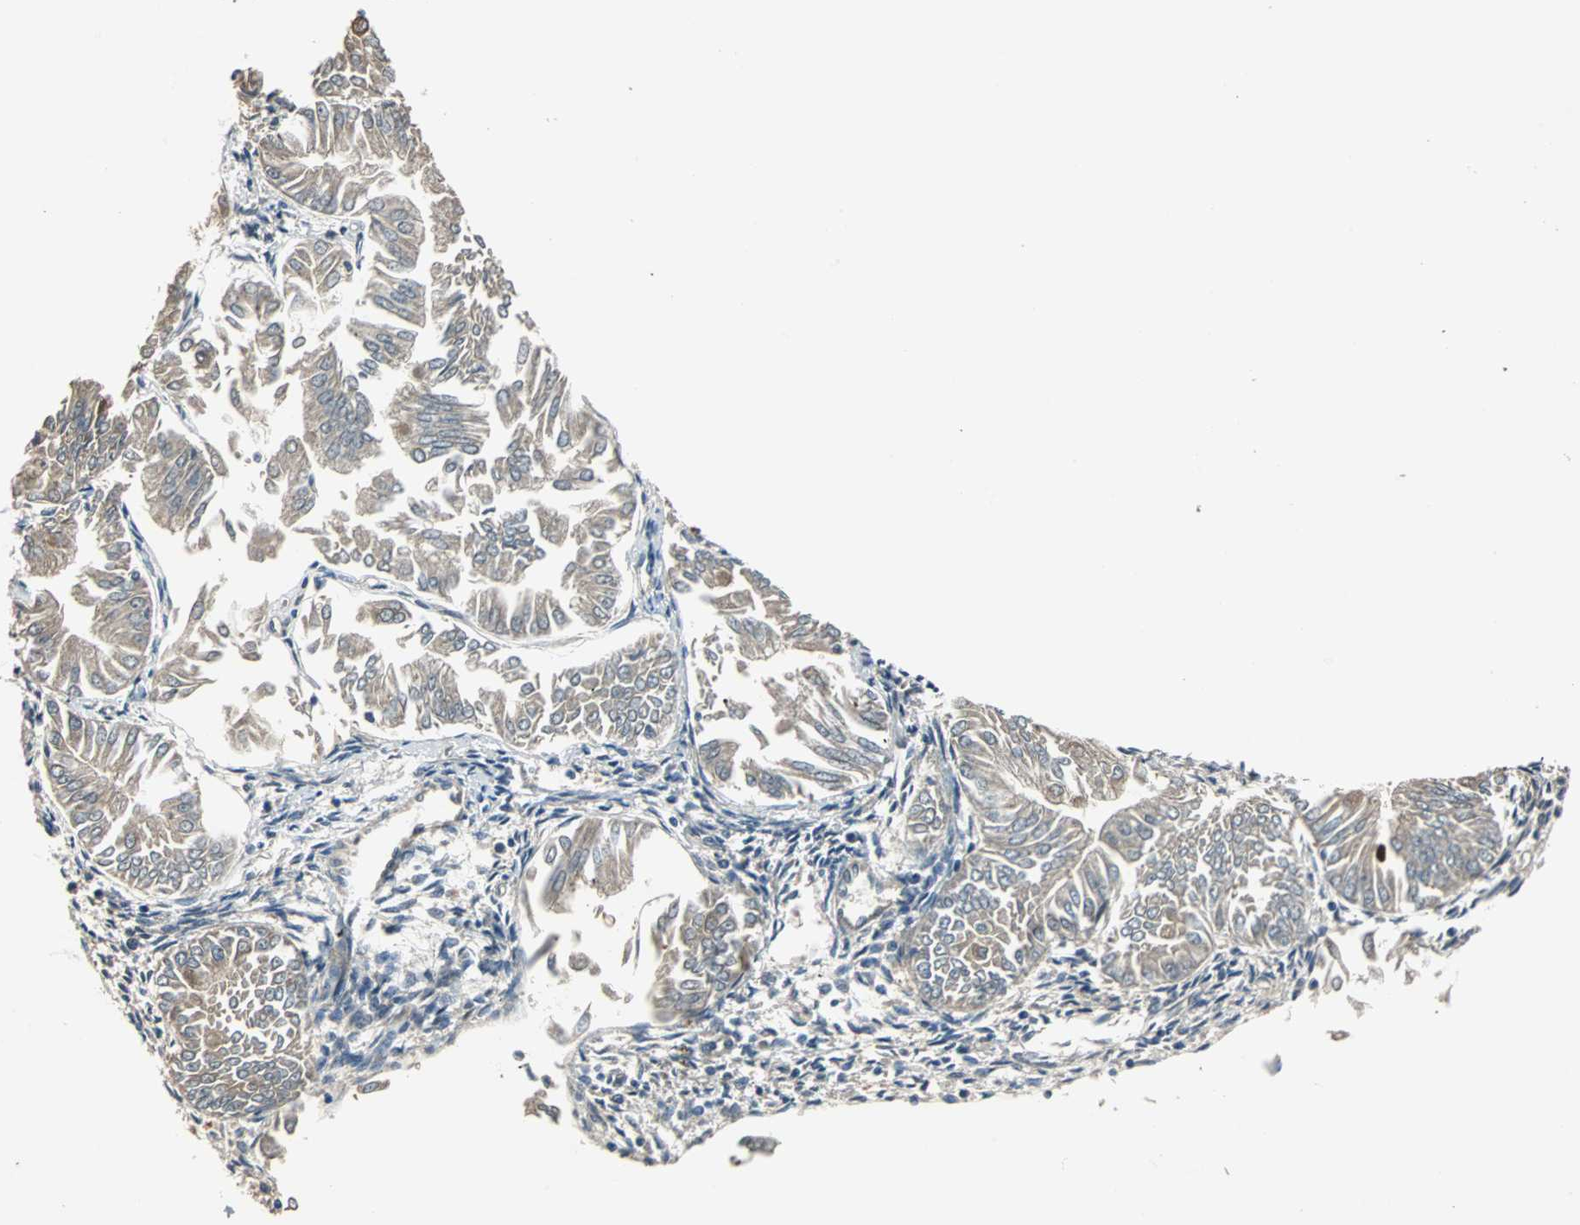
{"staining": {"intensity": "weak", "quantity": "25%-75%", "location": "cytoplasmic/membranous"}, "tissue": "endometrial cancer", "cell_type": "Tumor cells", "image_type": "cancer", "snomed": [{"axis": "morphology", "description": "Adenocarcinoma, NOS"}, {"axis": "topography", "description": "Endometrium"}], "caption": "Endometrial adenocarcinoma stained with immunohistochemistry (IHC) shows weak cytoplasmic/membranous positivity in about 25%-75% of tumor cells. (DAB IHC with brightfield microscopy, high magnification).", "gene": "ABHD2", "patient": {"sex": "female", "age": 53}}